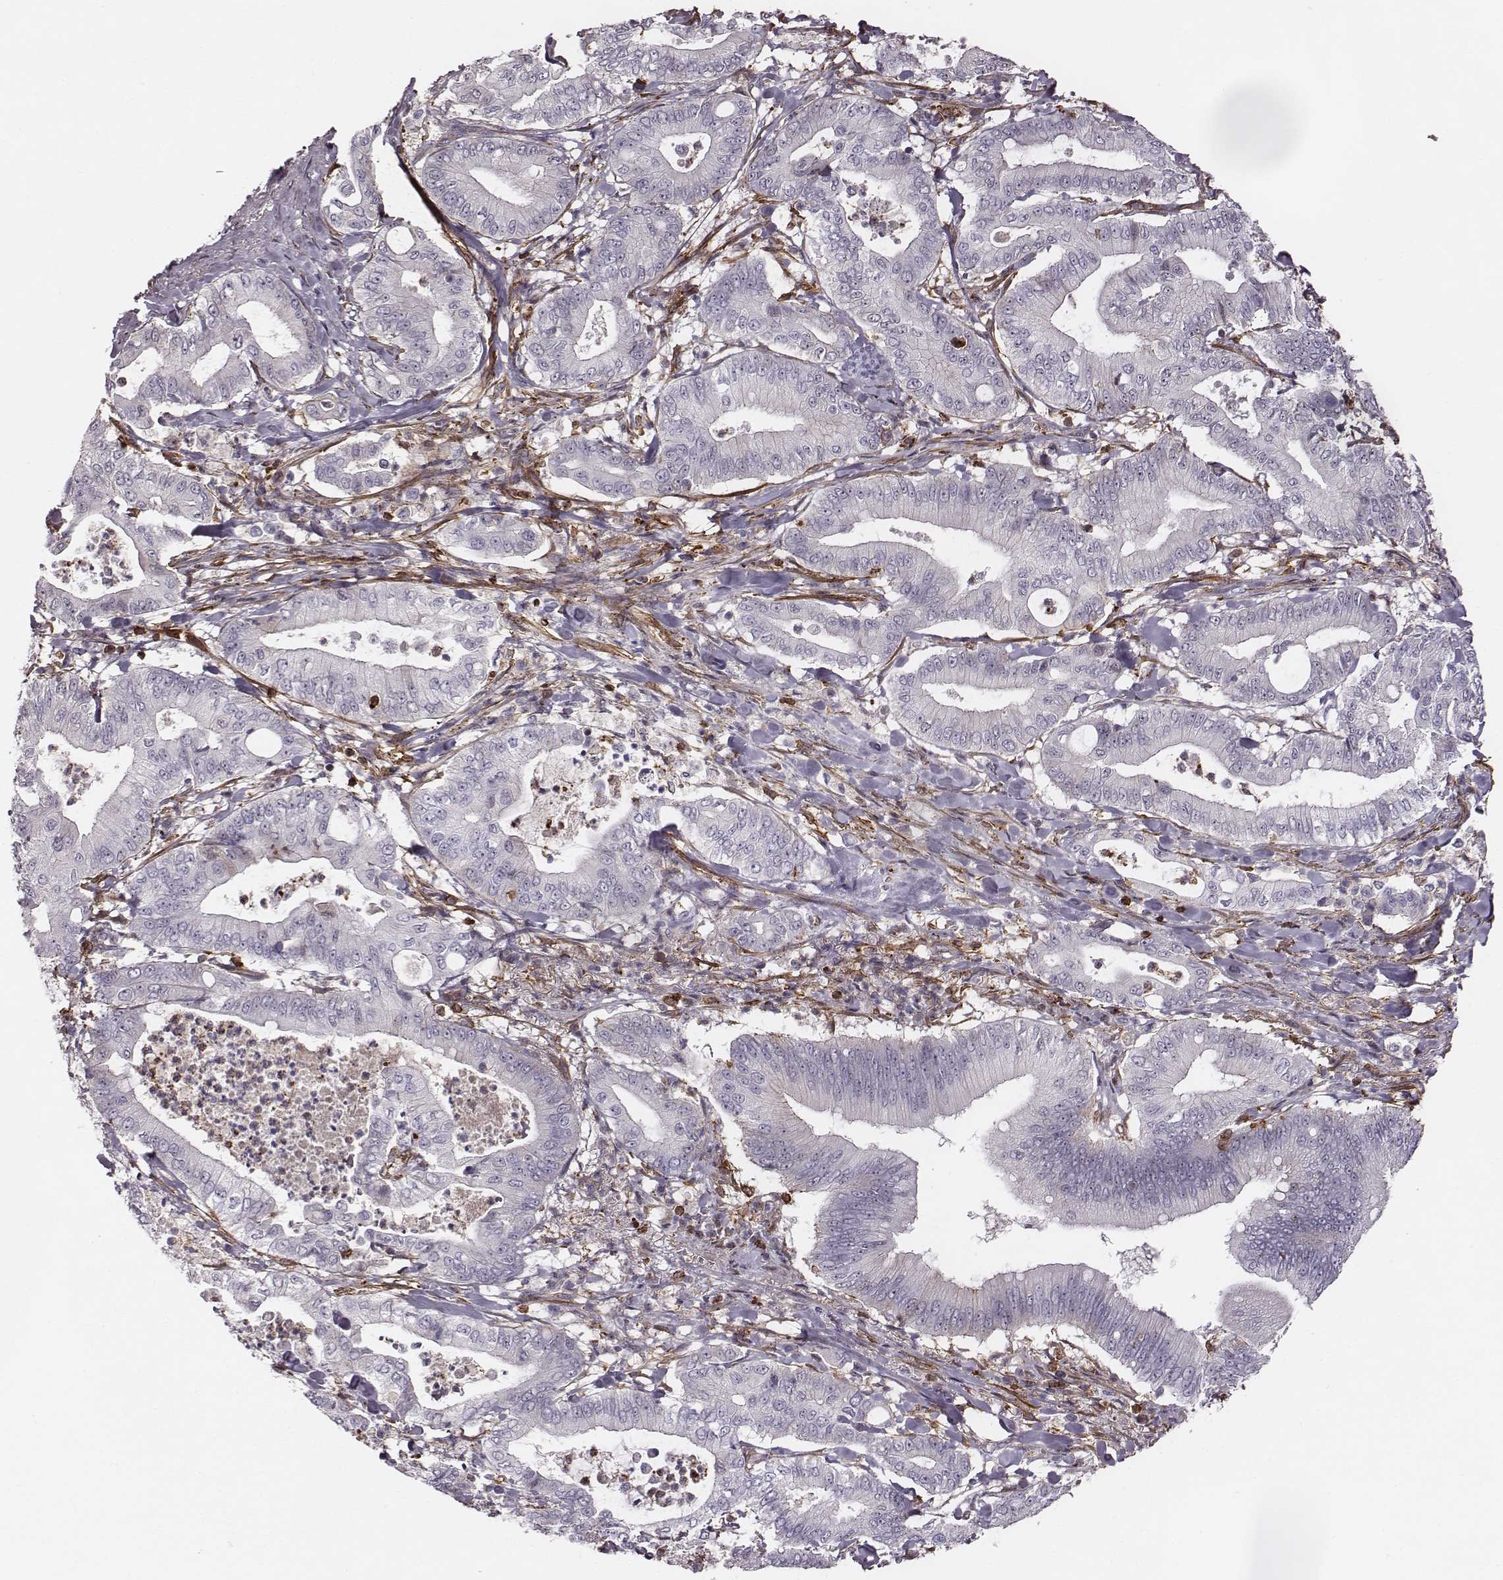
{"staining": {"intensity": "negative", "quantity": "none", "location": "none"}, "tissue": "pancreatic cancer", "cell_type": "Tumor cells", "image_type": "cancer", "snomed": [{"axis": "morphology", "description": "Adenocarcinoma, NOS"}, {"axis": "topography", "description": "Pancreas"}], "caption": "The histopathology image demonstrates no staining of tumor cells in pancreatic cancer (adenocarcinoma).", "gene": "ZYX", "patient": {"sex": "male", "age": 71}}